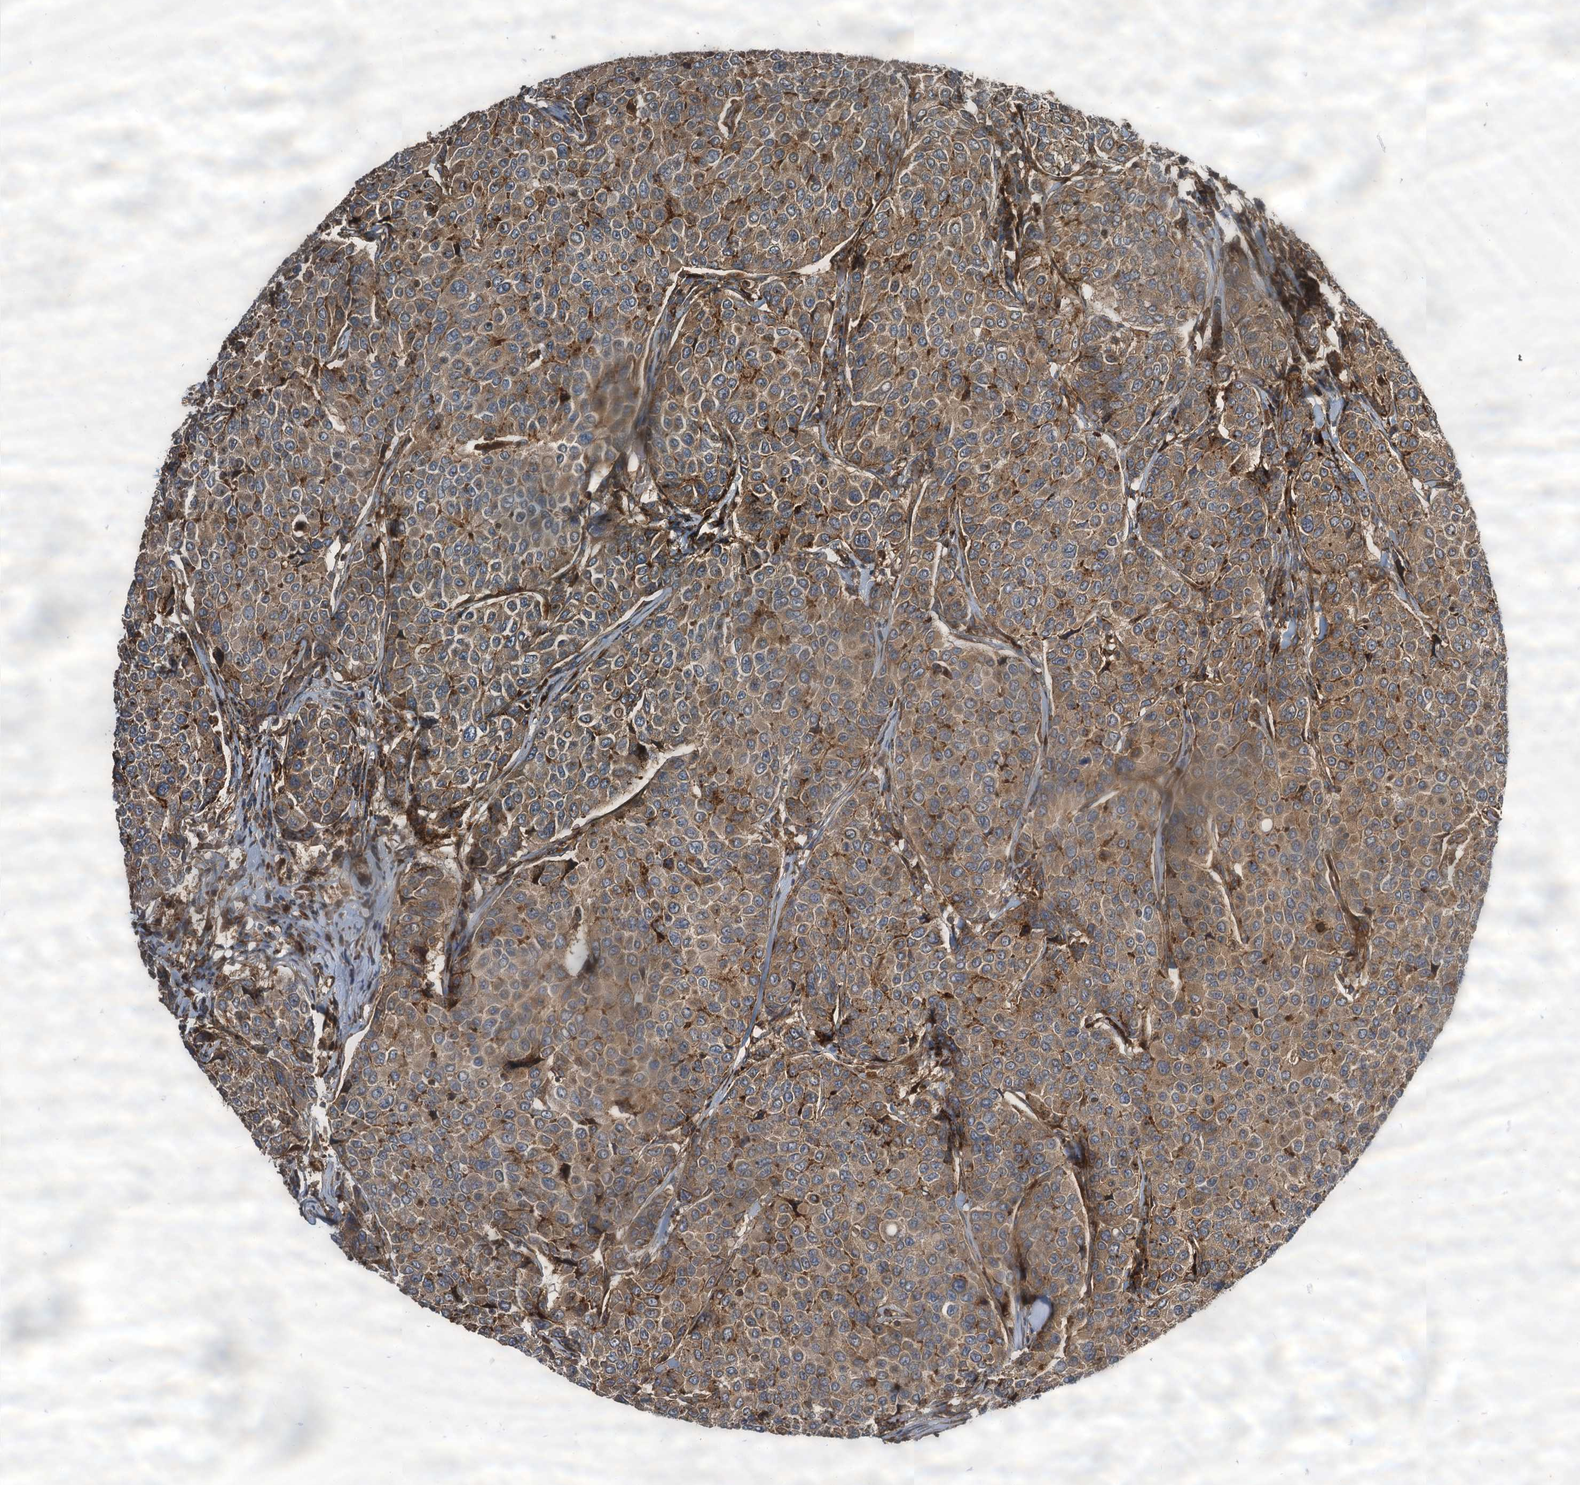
{"staining": {"intensity": "moderate", "quantity": ">75%", "location": "cytoplasmic/membranous"}, "tissue": "breast cancer", "cell_type": "Tumor cells", "image_type": "cancer", "snomed": [{"axis": "morphology", "description": "Duct carcinoma"}, {"axis": "topography", "description": "Breast"}], "caption": "Human breast cancer (invasive ductal carcinoma) stained for a protein (brown) shows moderate cytoplasmic/membranous positive positivity in approximately >75% of tumor cells.", "gene": "WDR73", "patient": {"sex": "female", "age": 55}}